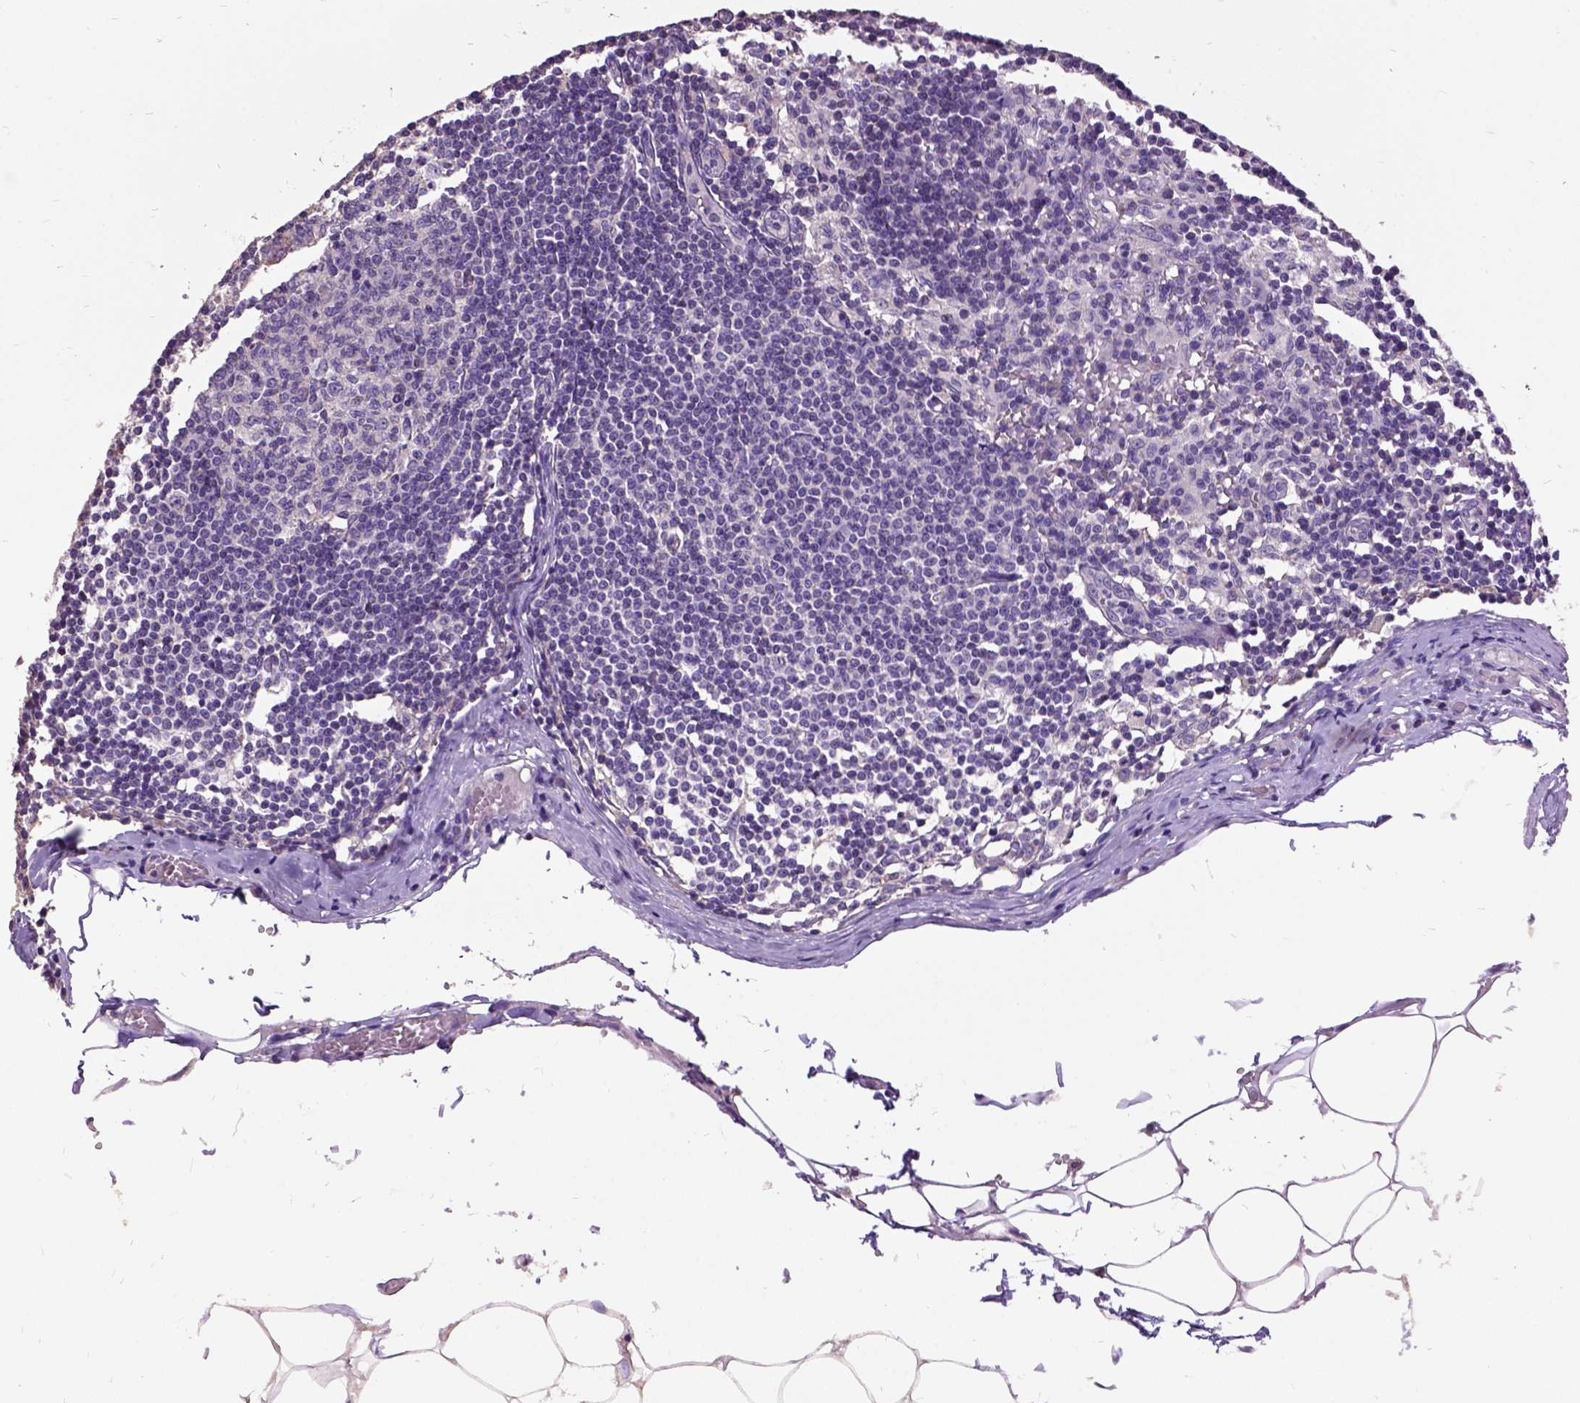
{"staining": {"intensity": "negative", "quantity": "none", "location": "none"}, "tissue": "lymph node", "cell_type": "Germinal center cells", "image_type": "normal", "snomed": [{"axis": "morphology", "description": "Normal tissue, NOS"}, {"axis": "topography", "description": "Lymph node"}], "caption": "DAB immunohistochemical staining of normal human lymph node reveals no significant positivity in germinal center cells. (DAB IHC visualized using brightfield microscopy, high magnification).", "gene": "DQX1", "patient": {"sex": "female", "age": 69}}